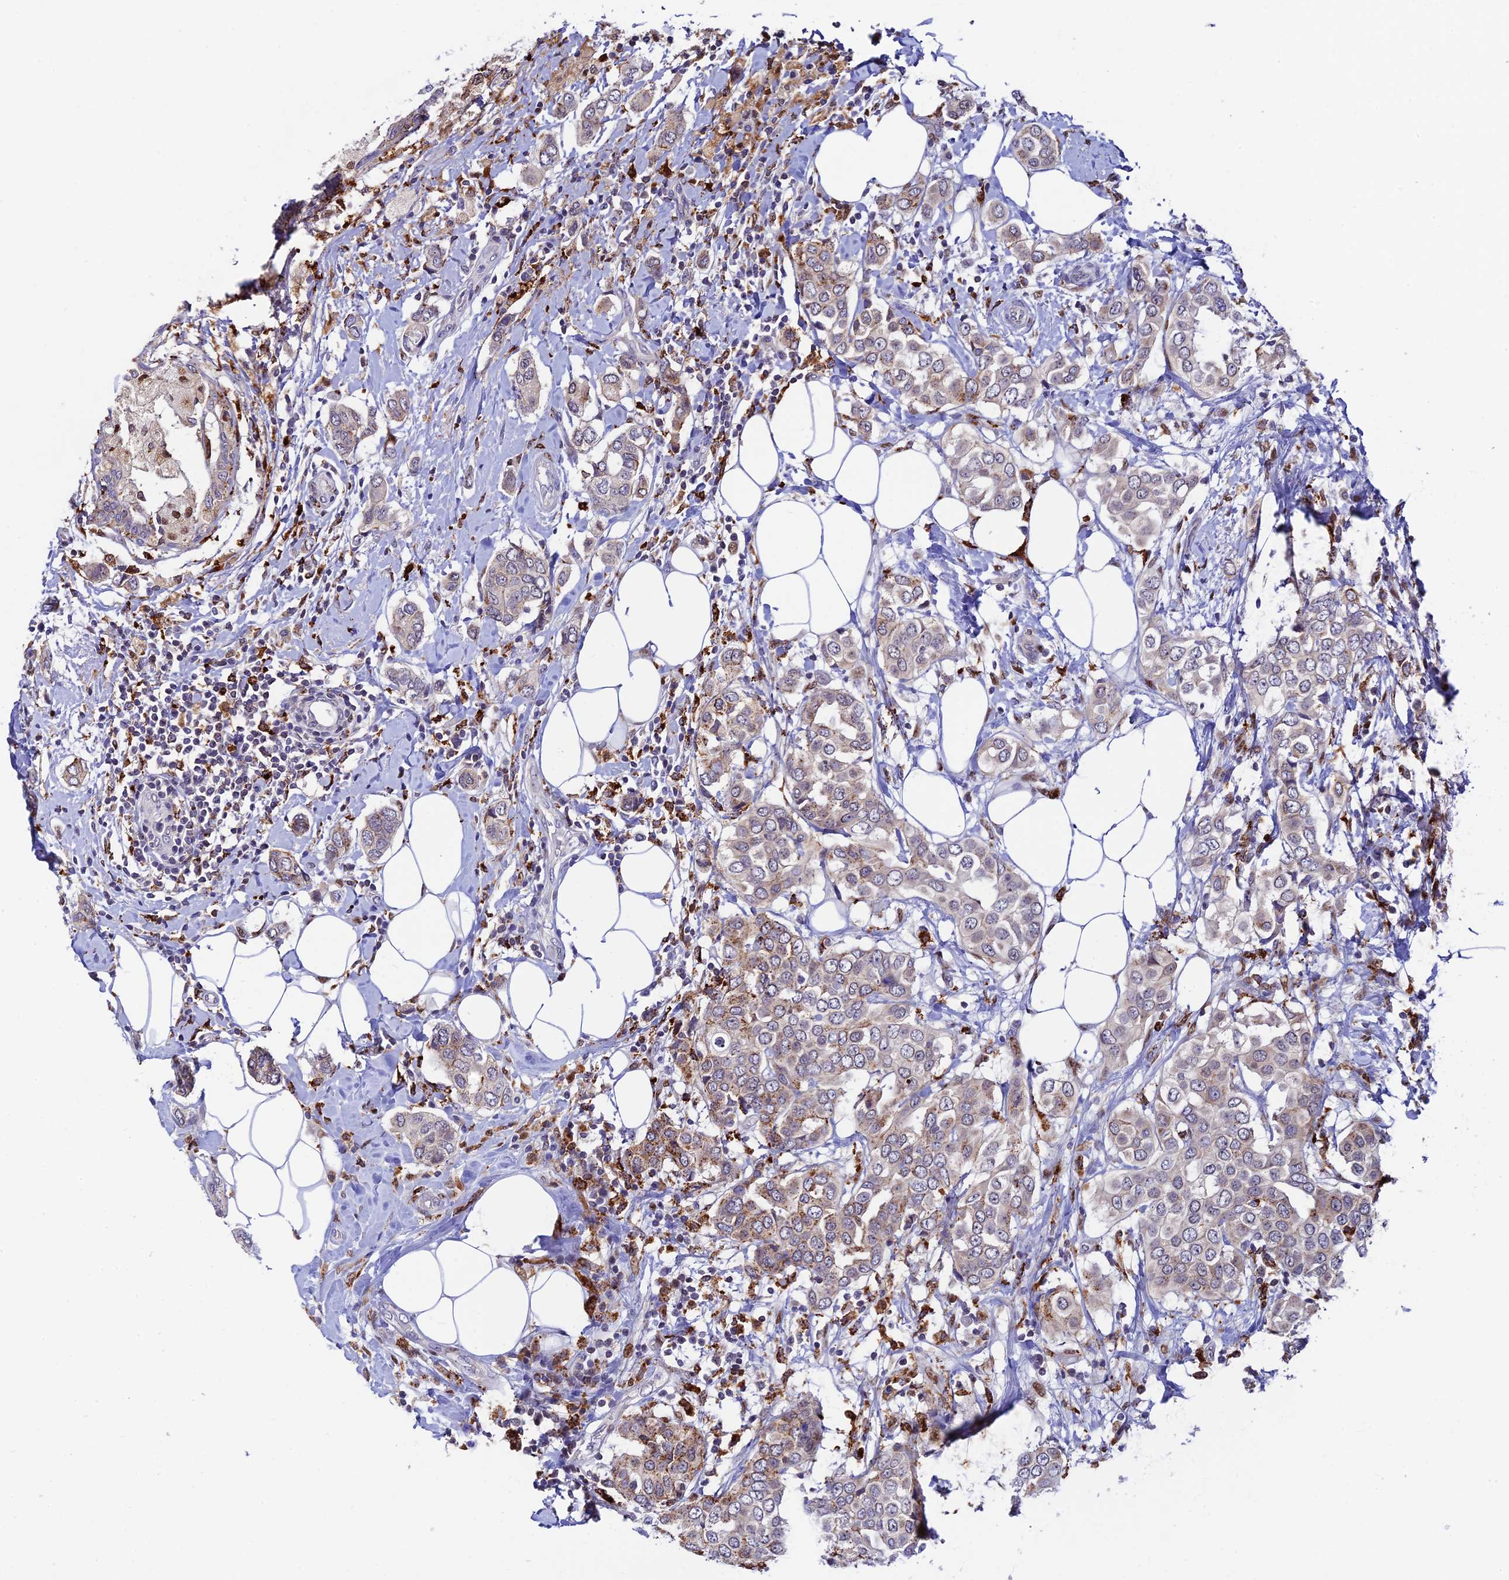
{"staining": {"intensity": "weak", "quantity": "25%-75%", "location": "cytoplasmic/membranous"}, "tissue": "breast cancer", "cell_type": "Tumor cells", "image_type": "cancer", "snomed": [{"axis": "morphology", "description": "Lobular carcinoma"}, {"axis": "topography", "description": "Breast"}], "caption": "Immunohistochemistry (IHC) staining of breast cancer (lobular carcinoma), which reveals low levels of weak cytoplasmic/membranous positivity in approximately 25%-75% of tumor cells indicating weak cytoplasmic/membranous protein positivity. The staining was performed using DAB (brown) for protein detection and nuclei were counterstained in hematoxylin (blue).", "gene": "HIC1", "patient": {"sex": "female", "age": 51}}